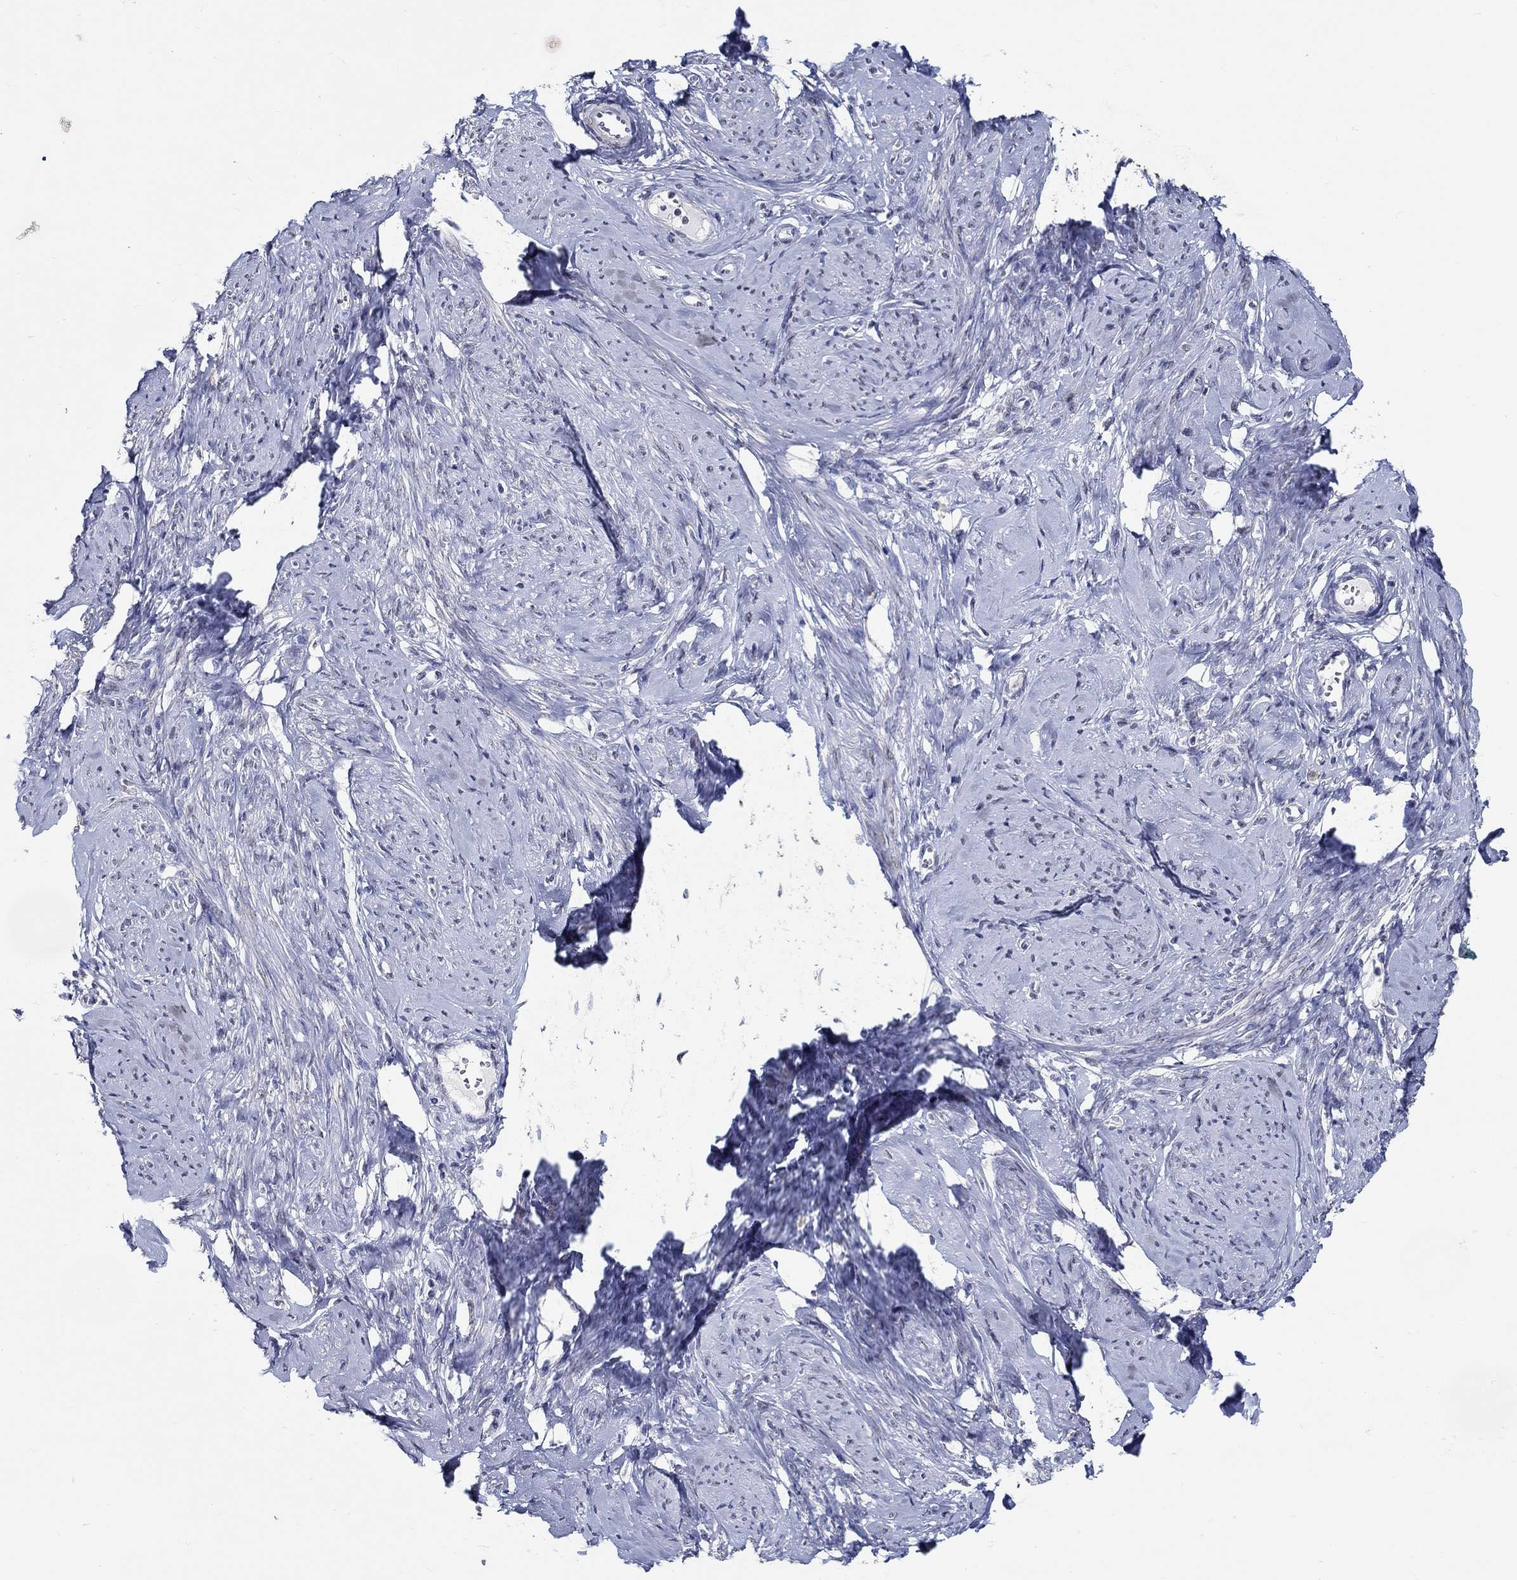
{"staining": {"intensity": "negative", "quantity": "none", "location": "none"}, "tissue": "smooth muscle", "cell_type": "Smooth muscle cells", "image_type": "normal", "snomed": [{"axis": "morphology", "description": "Normal tissue, NOS"}, {"axis": "topography", "description": "Smooth muscle"}], "caption": "Smooth muscle was stained to show a protein in brown. There is no significant staining in smooth muscle cells. The staining was performed using DAB (3,3'-diaminobenzidine) to visualize the protein expression in brown, while the nuclei were stained in blue with hematoxylin (Magnification: 20x).", "gene": "PDE1B", "patient": {"sex": "female", "age": 48}}